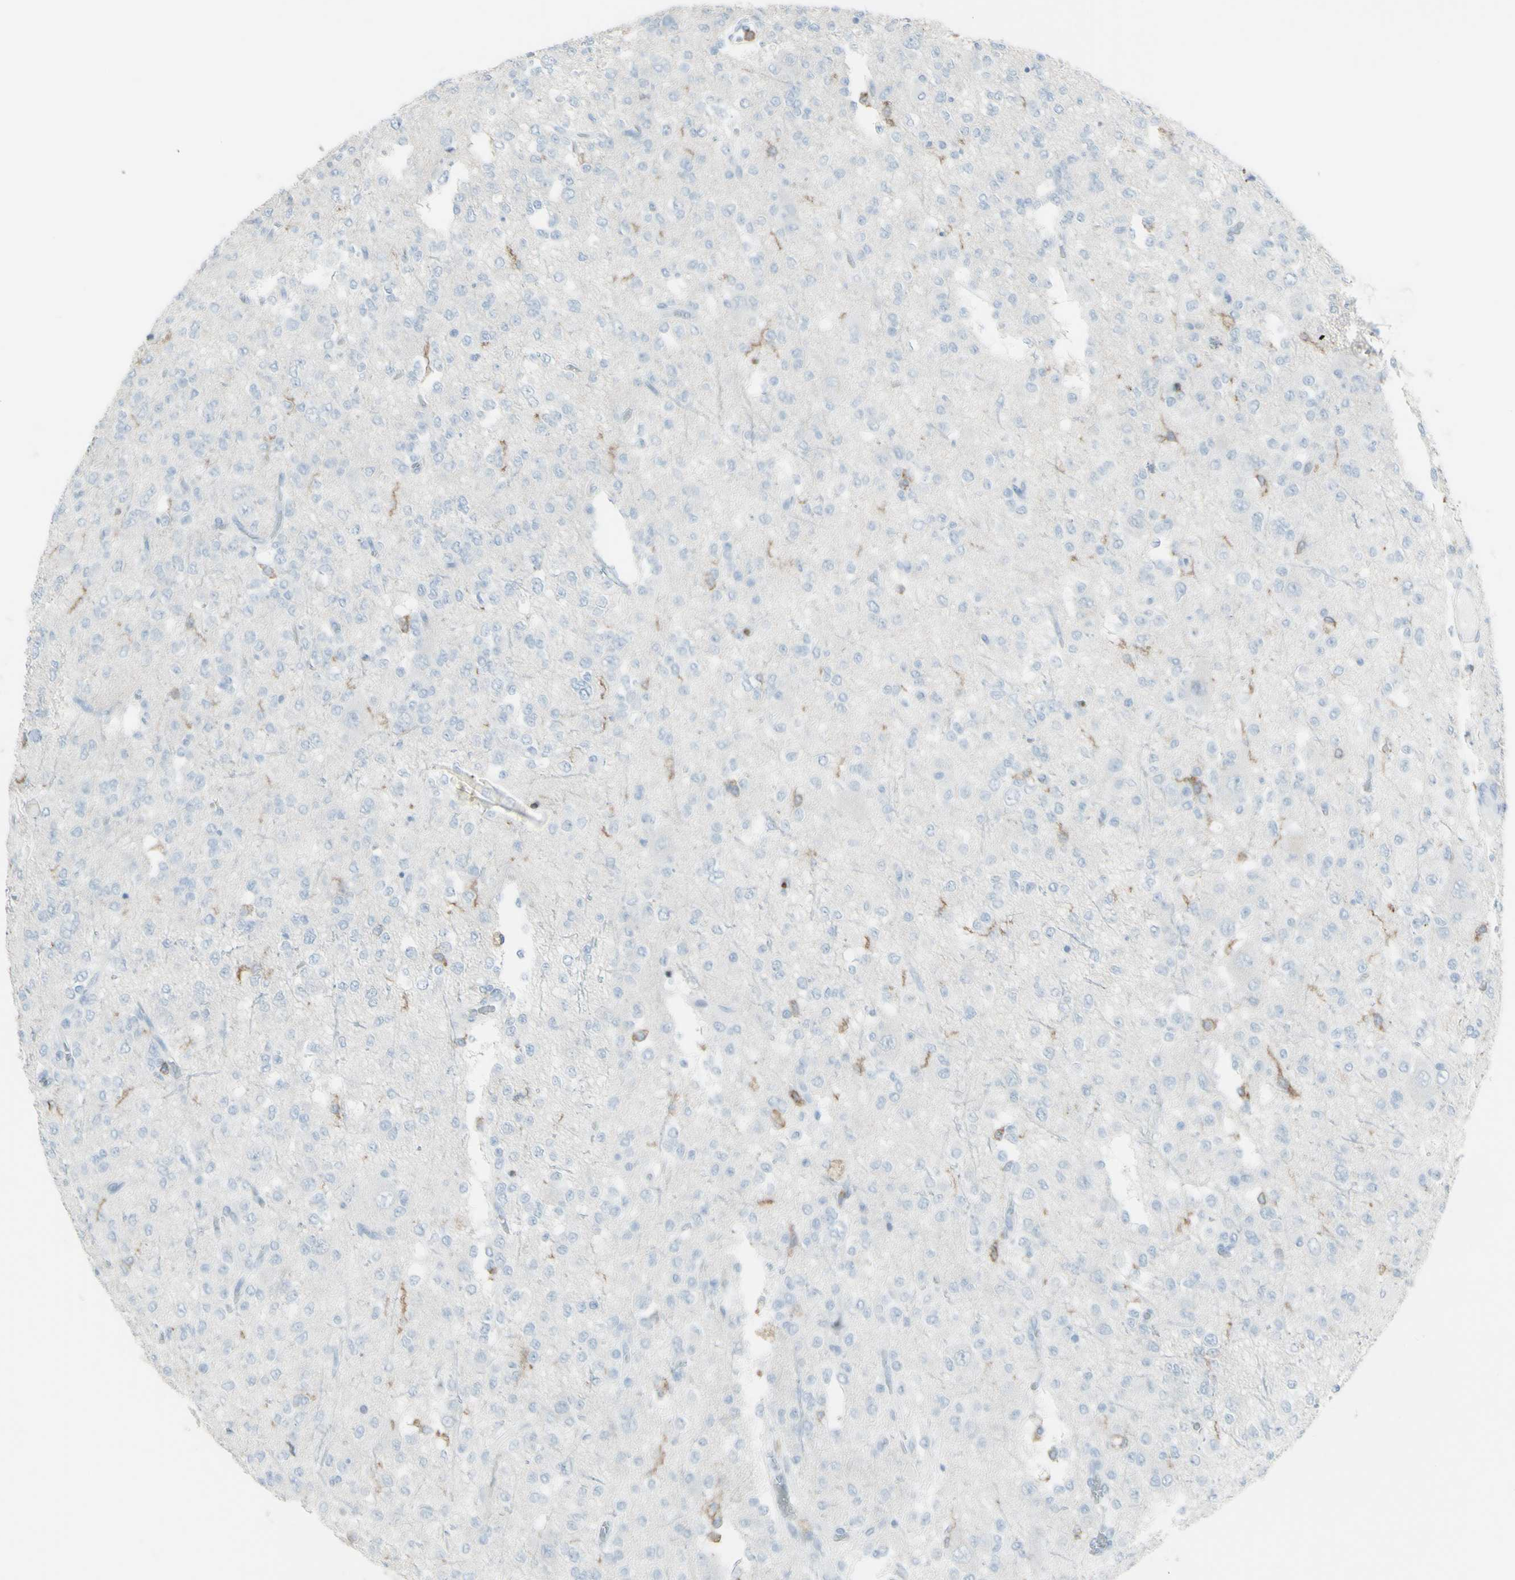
{"staining": {"intensity": "weak", "quantity": "<25%", "location": "cytoplasmic/membranous"}, "tissue": "glioma", "cell_type": "Tumor cells", "image_type": "cancer", "snomed": [{"axis": "morphology", "description": "Glioma, malignant, Low grade"}, {"axis": "topography", "description": "Brain"}], "caption": "The photomicrograph displays no significant positivity in tumor cells of glioma.", "gene": "NRG1", "patient": {"sex": "male", "age": 38}}